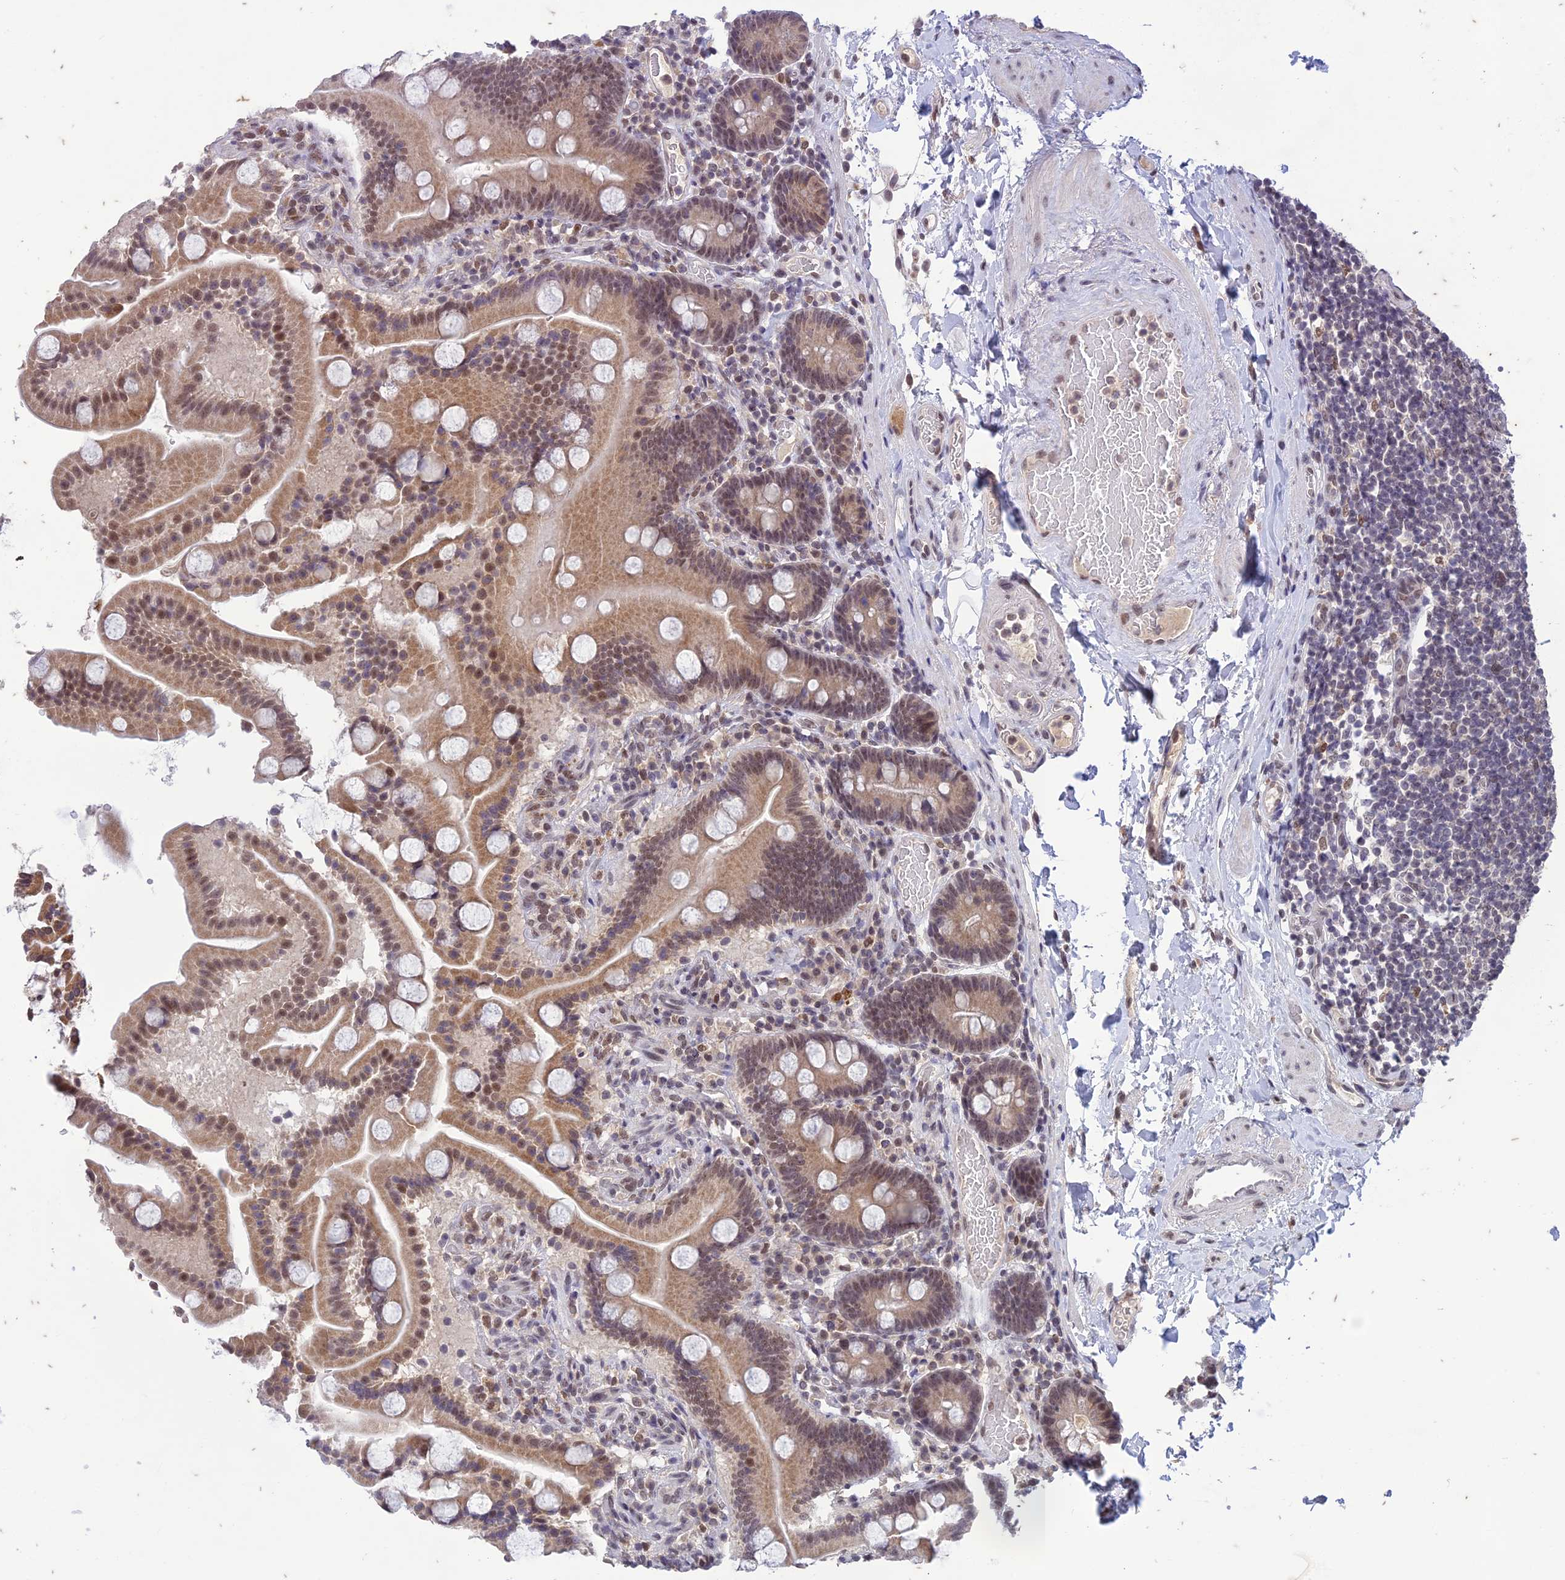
{"staining": {"intensity": "moderate", "quantity": ">75%", "location": "cytoplasmic/membranous,nuclear"}, "tissue": "duodenum", "cell_type": "Glandular cells", "image_type": "normal", "snomed": [{"axis": "morphology", "description": "Normal tissue, NOS"}, {"axis": "topography", "description": "Duodenum"}], "caption": "This image demonstrates unremarkable duodenum stained with immunohistochemistry (IHC) to label a protein in brown. The cytoplasmic/membranous,nuclear of glandular cells show moderate positivity for the protein. Nuclei are counter-stained blue.", "gene": "POP4", "patient": {"sex": "male", "age": 55}}